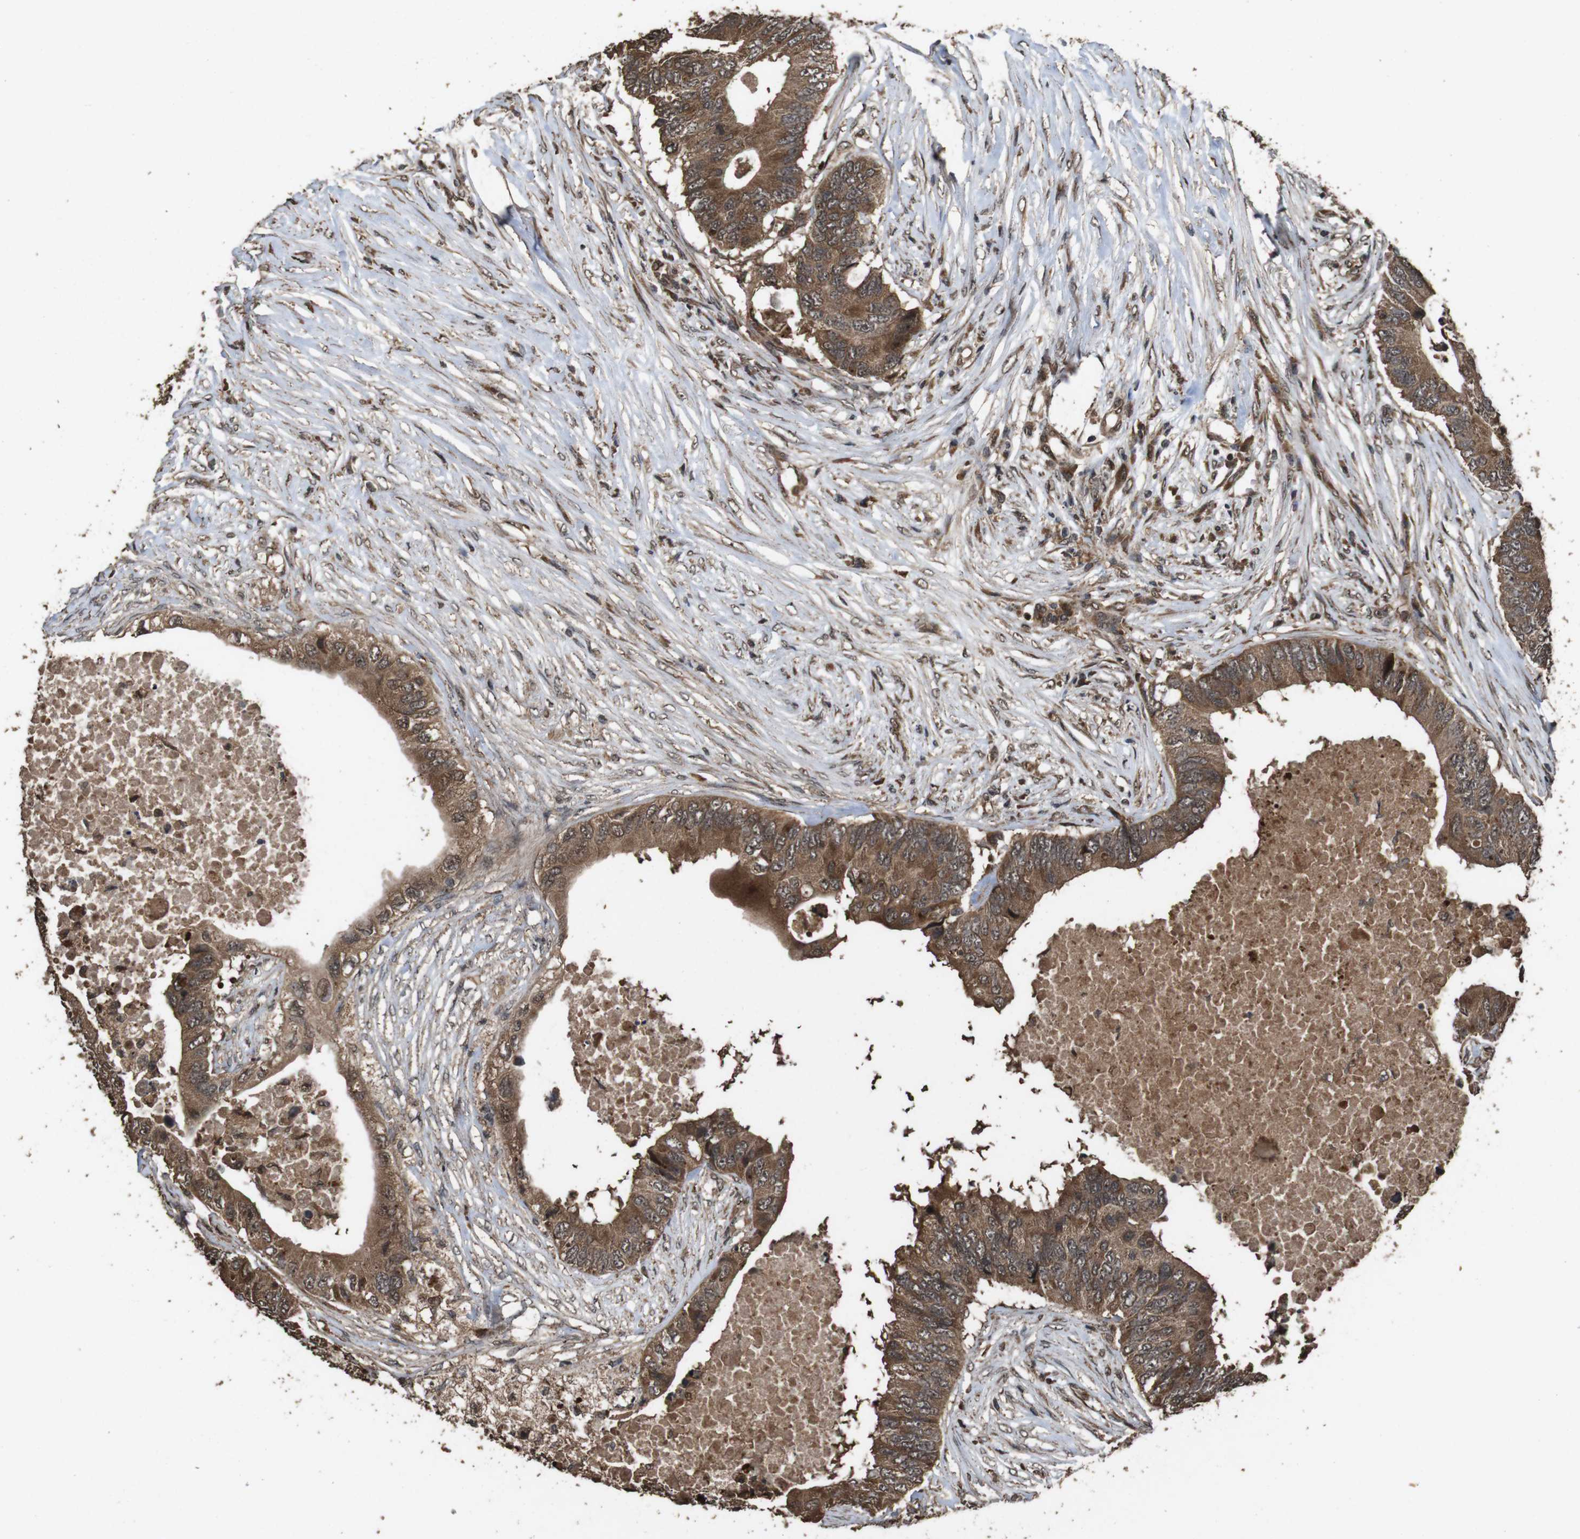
{"staining": {"intensity": "strong", "quantity": ">75%", "location": "cytoplasmic/membranous"}, "tissue": "colorectal cancer", "cell_type": "Tumor cells", "image_type": "cancer", "snomed": [{"axis": "morphology", "description": "Adenocarcinoma, NOS"}, {"axis": "topography", "description": "Colon"}], "caption": "Immunohistochemistry micrograph of colorectal adenocarcinoma stained for a protein (brown), which shows high levels of strong cytoplasmic/membranous staining in about >75% of tumor cells.", "gene": "RRAS2", "patient": {"sex": "male", "age": 71}}